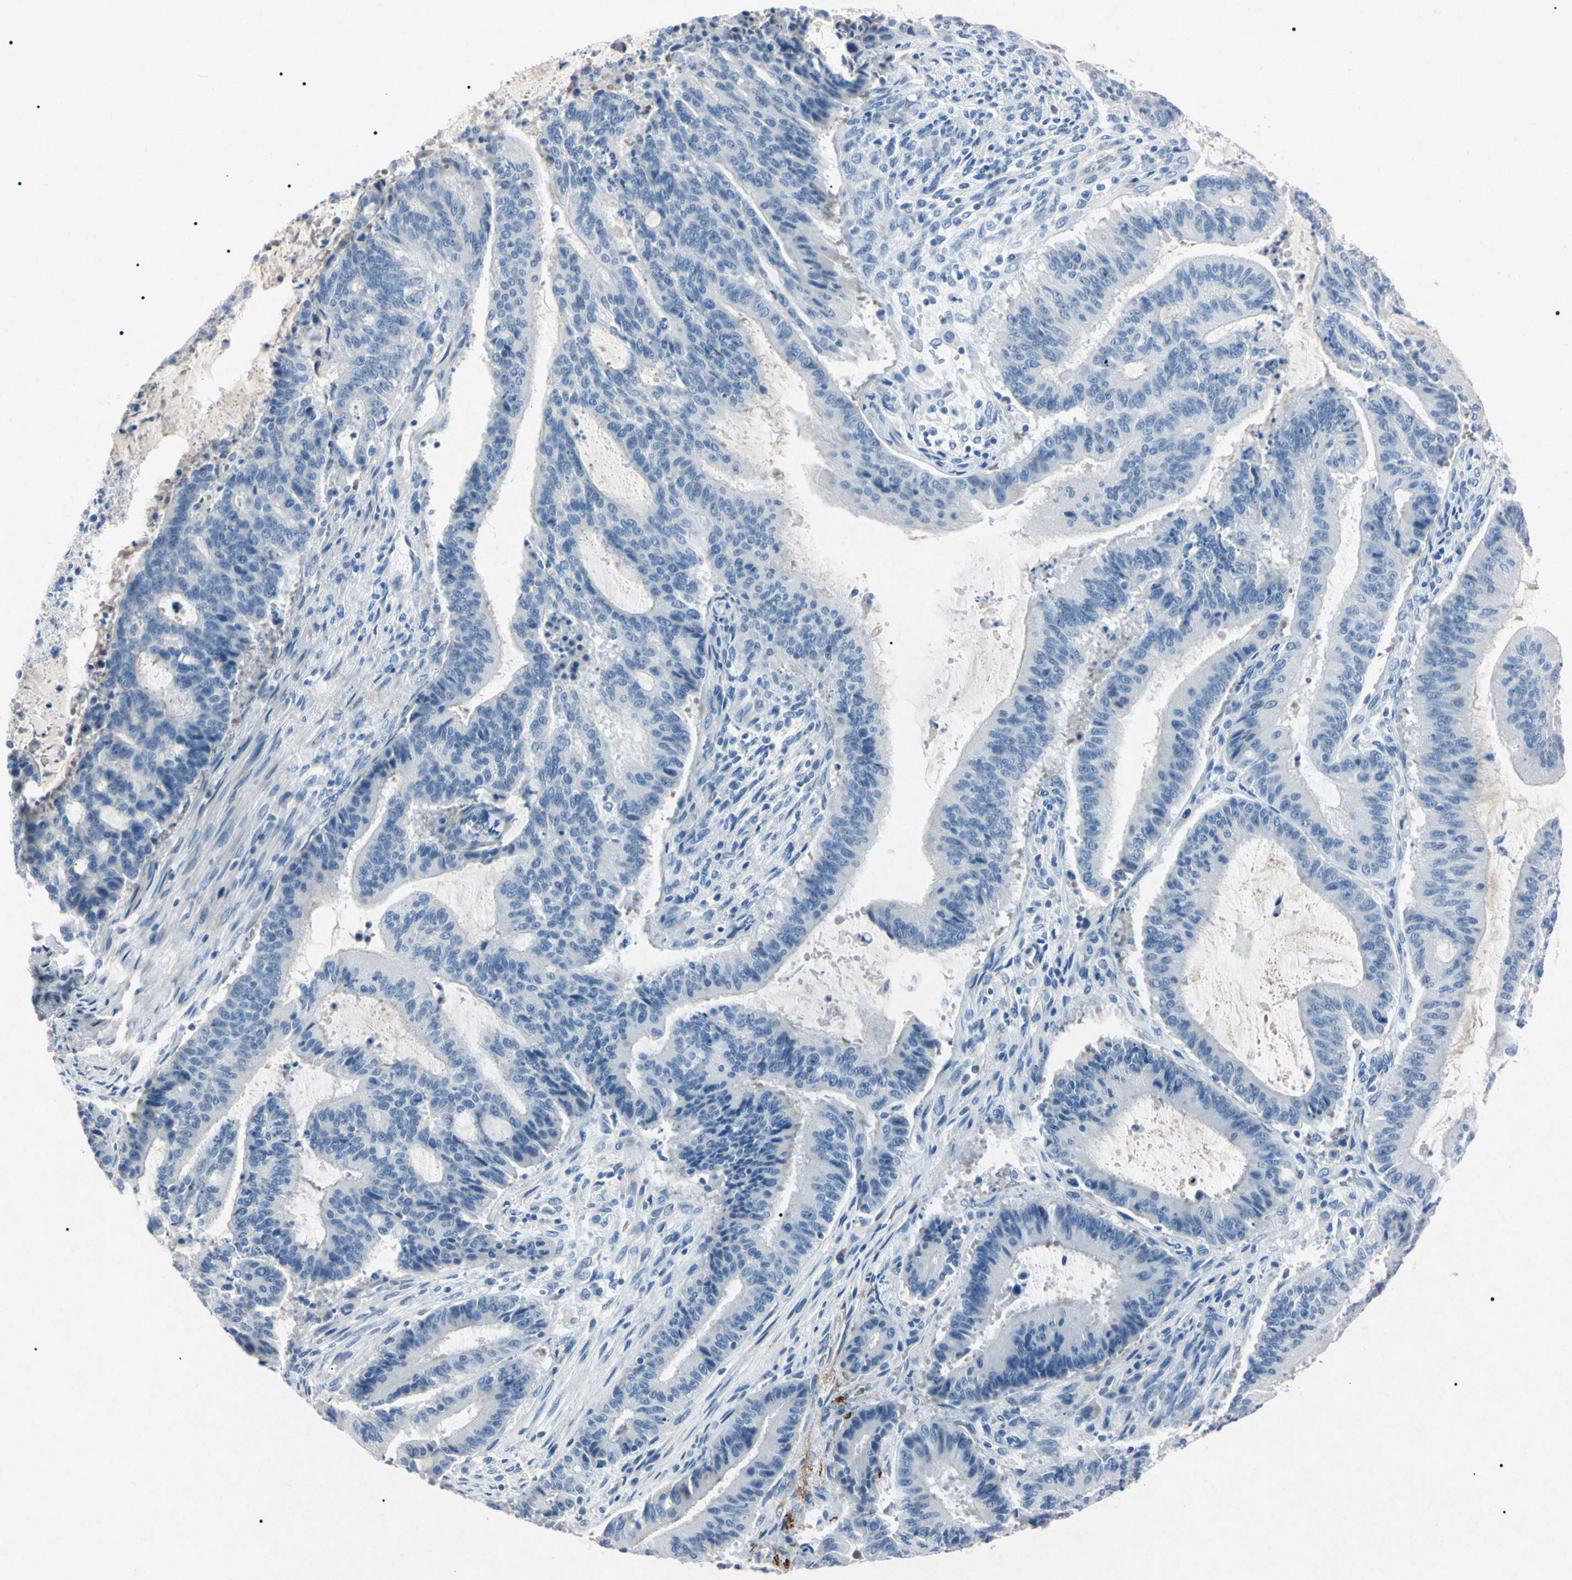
{"staining": {"intensity": "negative", "quantity": "none", "location": "none"}, "tissue": "liver cancer", "cell_type": "Tumor cells", "image_type": "cancer", "snomed": [{"axis": "morphology", "description": "Cholangiocarcinoma"}, {"axis": "topography", "description": "Liver"}], "caption": "Immunohistochemistry image of cholangiocarcinoma (liver) stained for a protein (brown), which shows no positivity in tumor cells.", "gene": "ELN", "patient": {"sex": "female", "age": 73}}